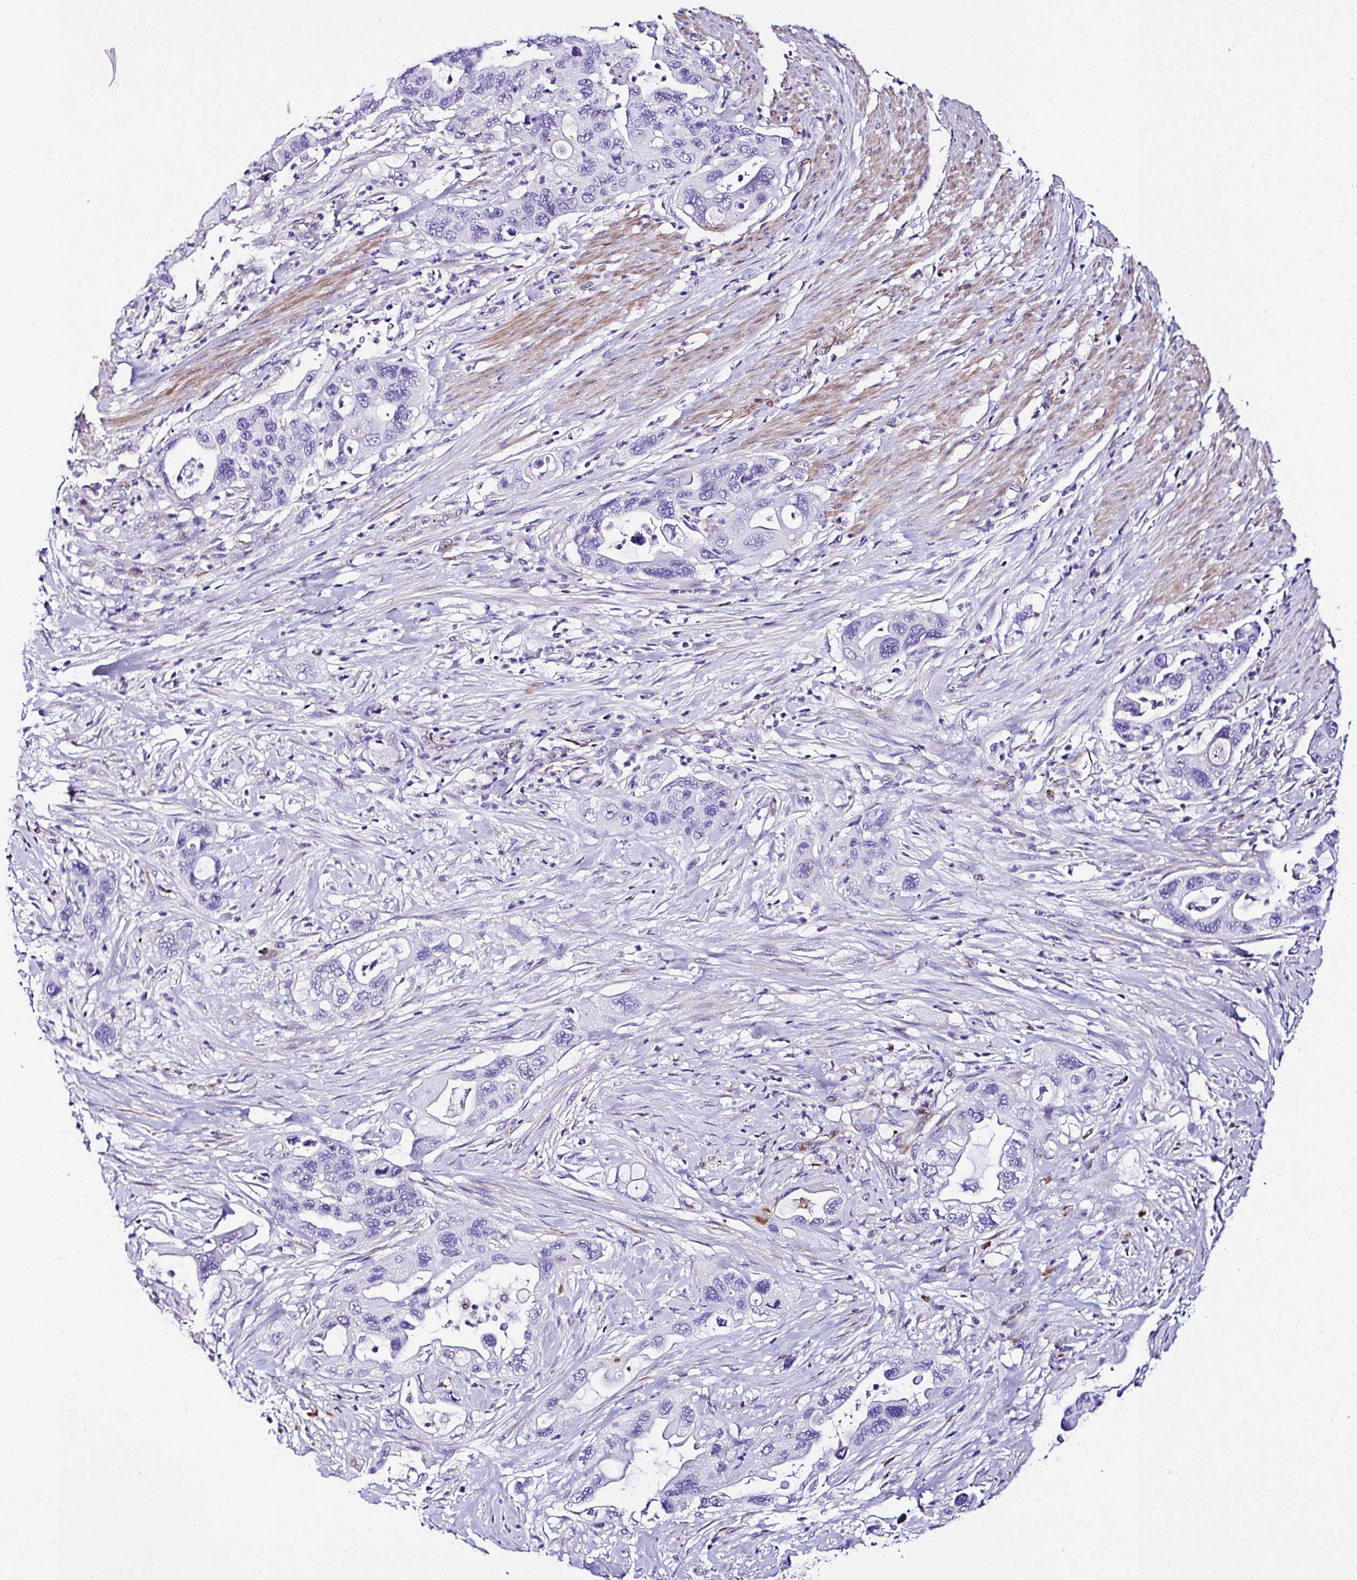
{"staining": {"intensity": "negative", "quantity": "none", "location": "none"}, "tissue": "pancreatic cancer", "cell_type": "Tumor cells", "image_type": "cancer", "snomed": [{"axis": "morphology", "description": "Adenocarcinoma, NOS"}, {"axis": "topography", "description": "Pancreas"}], "caption": "There is no significant staining in tumor cells of pancreatic cancer.", "gene": "DEPDC5", "patient": {"sex": "female", "age": 71}}